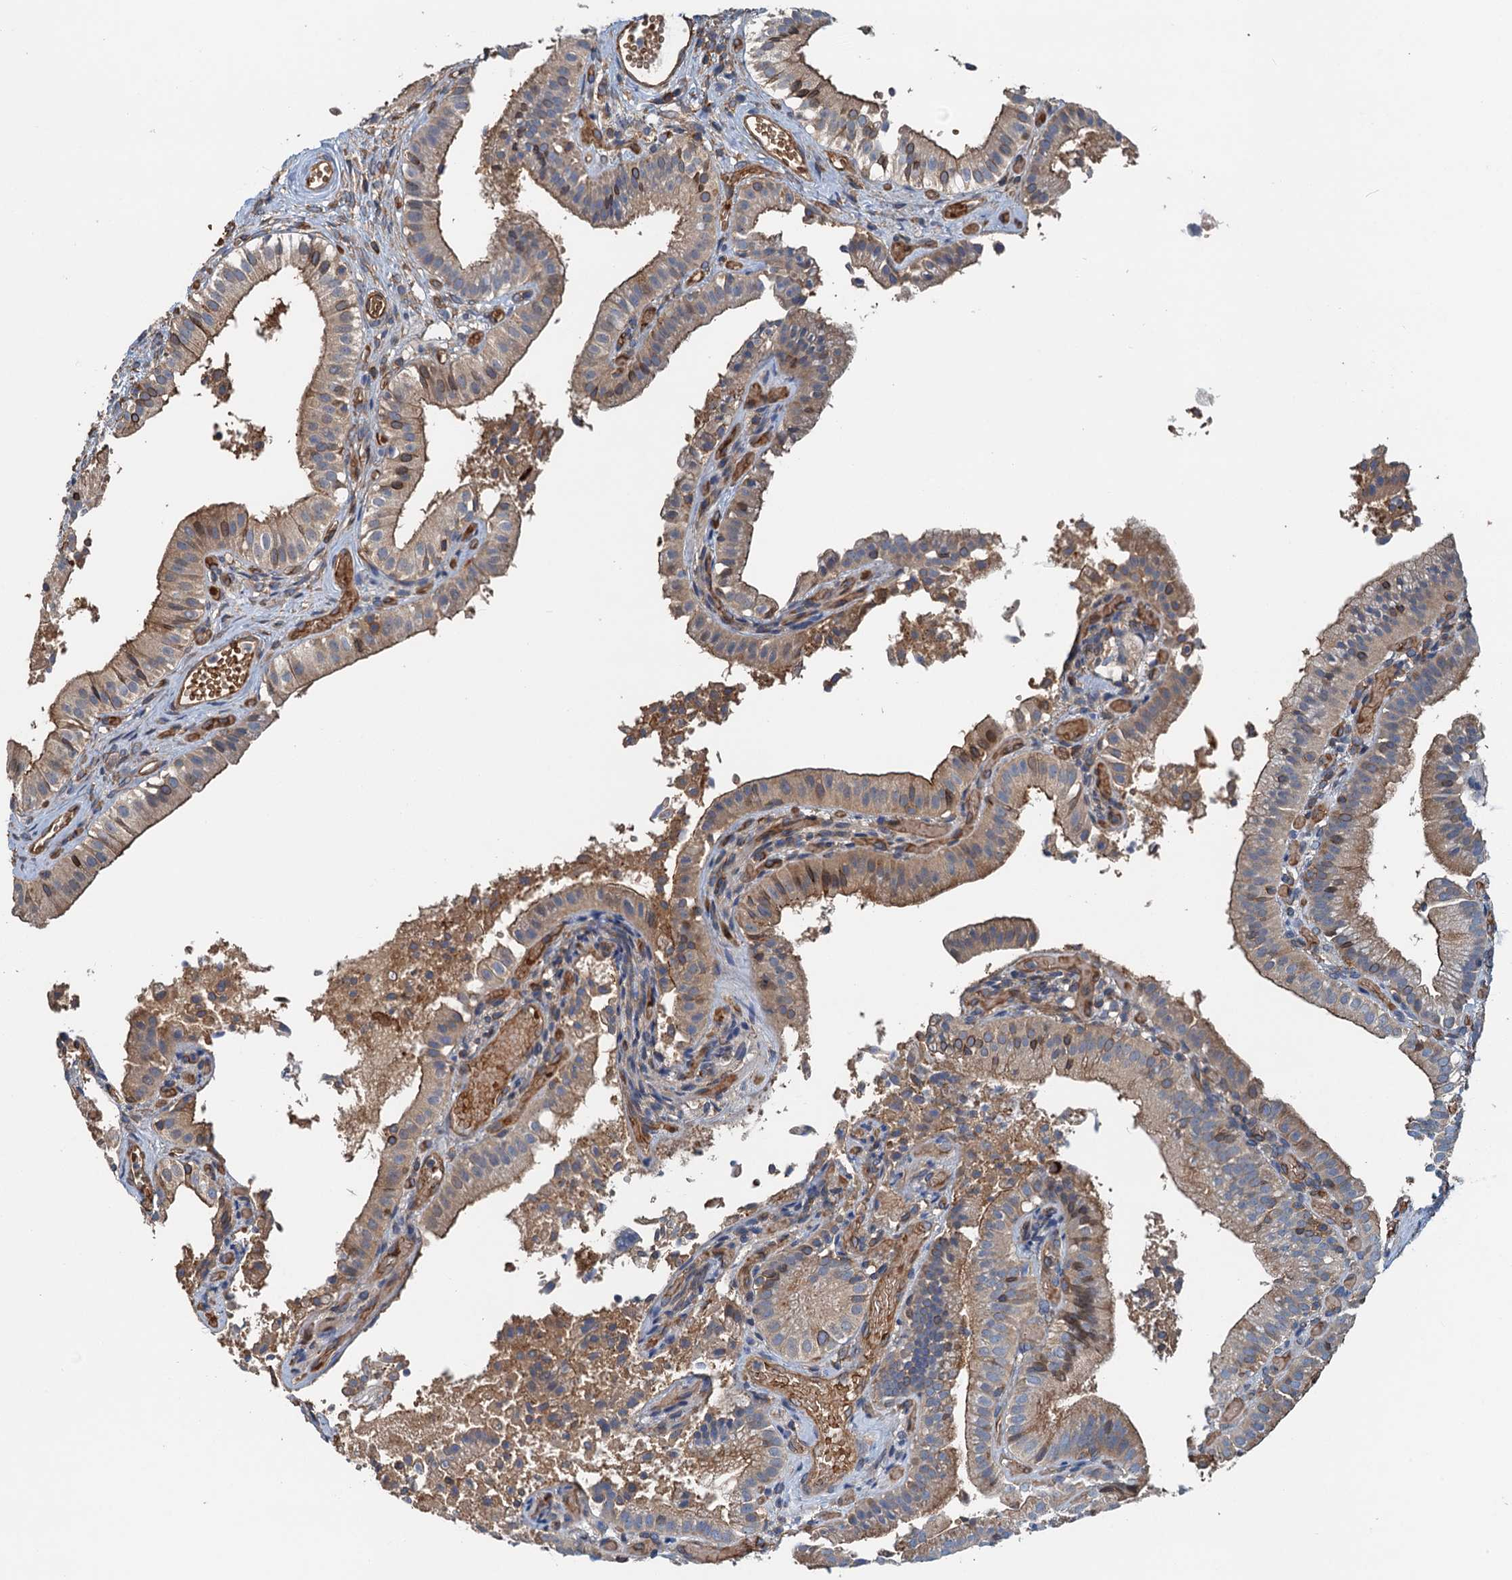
{"staining": {"intensity": "moderate", "quantity": ">75%", "location": "cytoplasmic/membranous"}, "tissue": "gallbladder", "cell_type": "Glandular cells", "image_type": "normal", "snomed": [{"axis": "morphology", "description": "Normal tissue, NOS"}, {"axis": "topography", "description": "Gallbladder"}], "caption": "Immunohistochemical staining of unremarkable human gallbladder reveals moderate cytoplasmic/membranous protein staining in approximately >75% of glandular cells.", "gene": "ROGDI", "patient": {"sex": "female", "age": 47}}